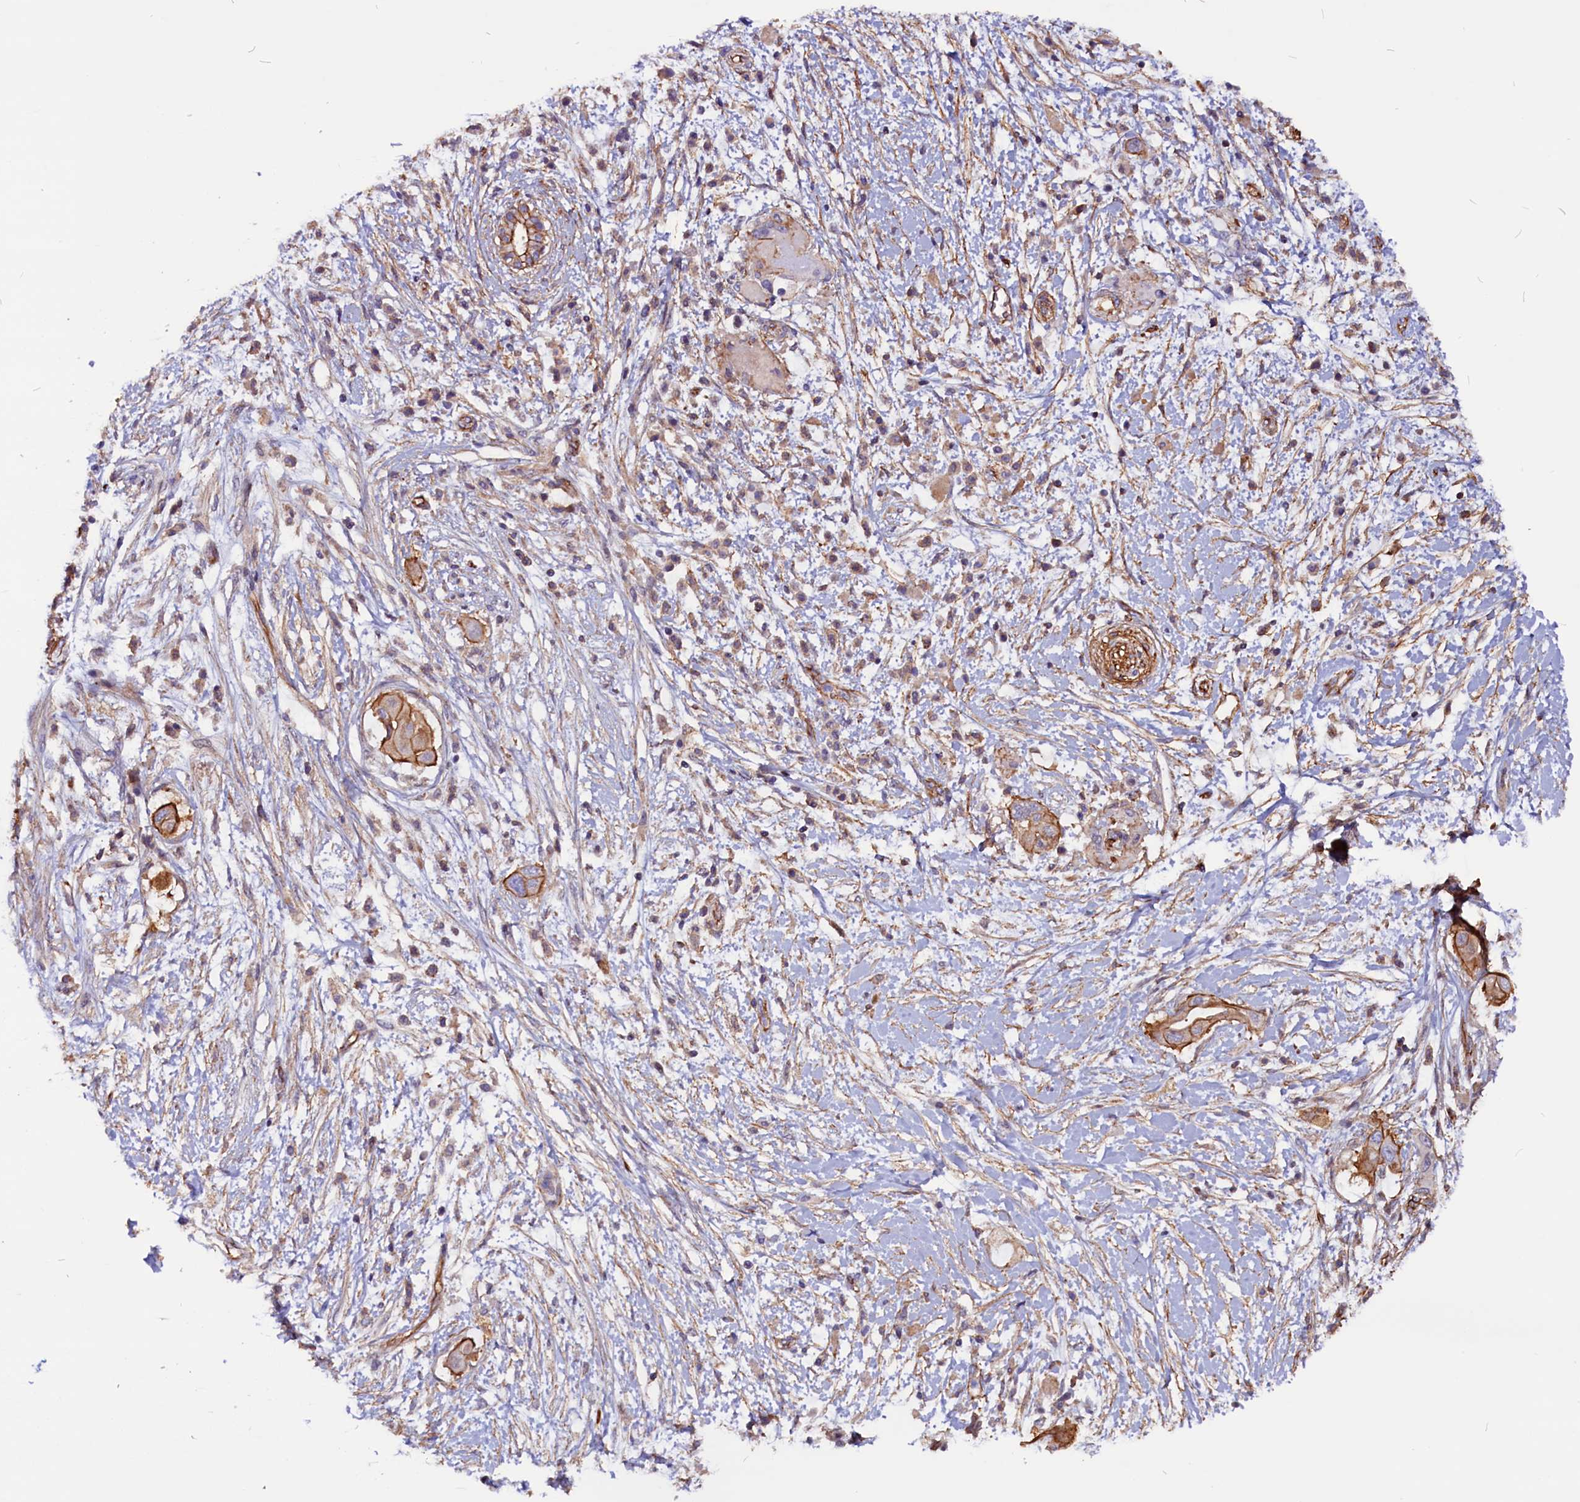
{"staining": {"intensity": "moderate", "quantity": ">75%", "location": "cytoplasmic/membranous"}, "tissue": "pancreatic cancer", "cell_type": "Tumor cells", "image_type": "cancer", "snomed": [{"axis": "morphology", "description": "Adenocarcinoma, NOS"}, {"axis": "topography", "description": "Pancreas"}], "caption": "There is medium levels of moderate cytoplasmic/membranous expression in tumor cells of pancreatic cancer (adenocarcinoma), as demonstrated by immunohistochemical staining (brown color).", "gene": "ZNF749", "patient": {"sex": "male", "age": 68}}